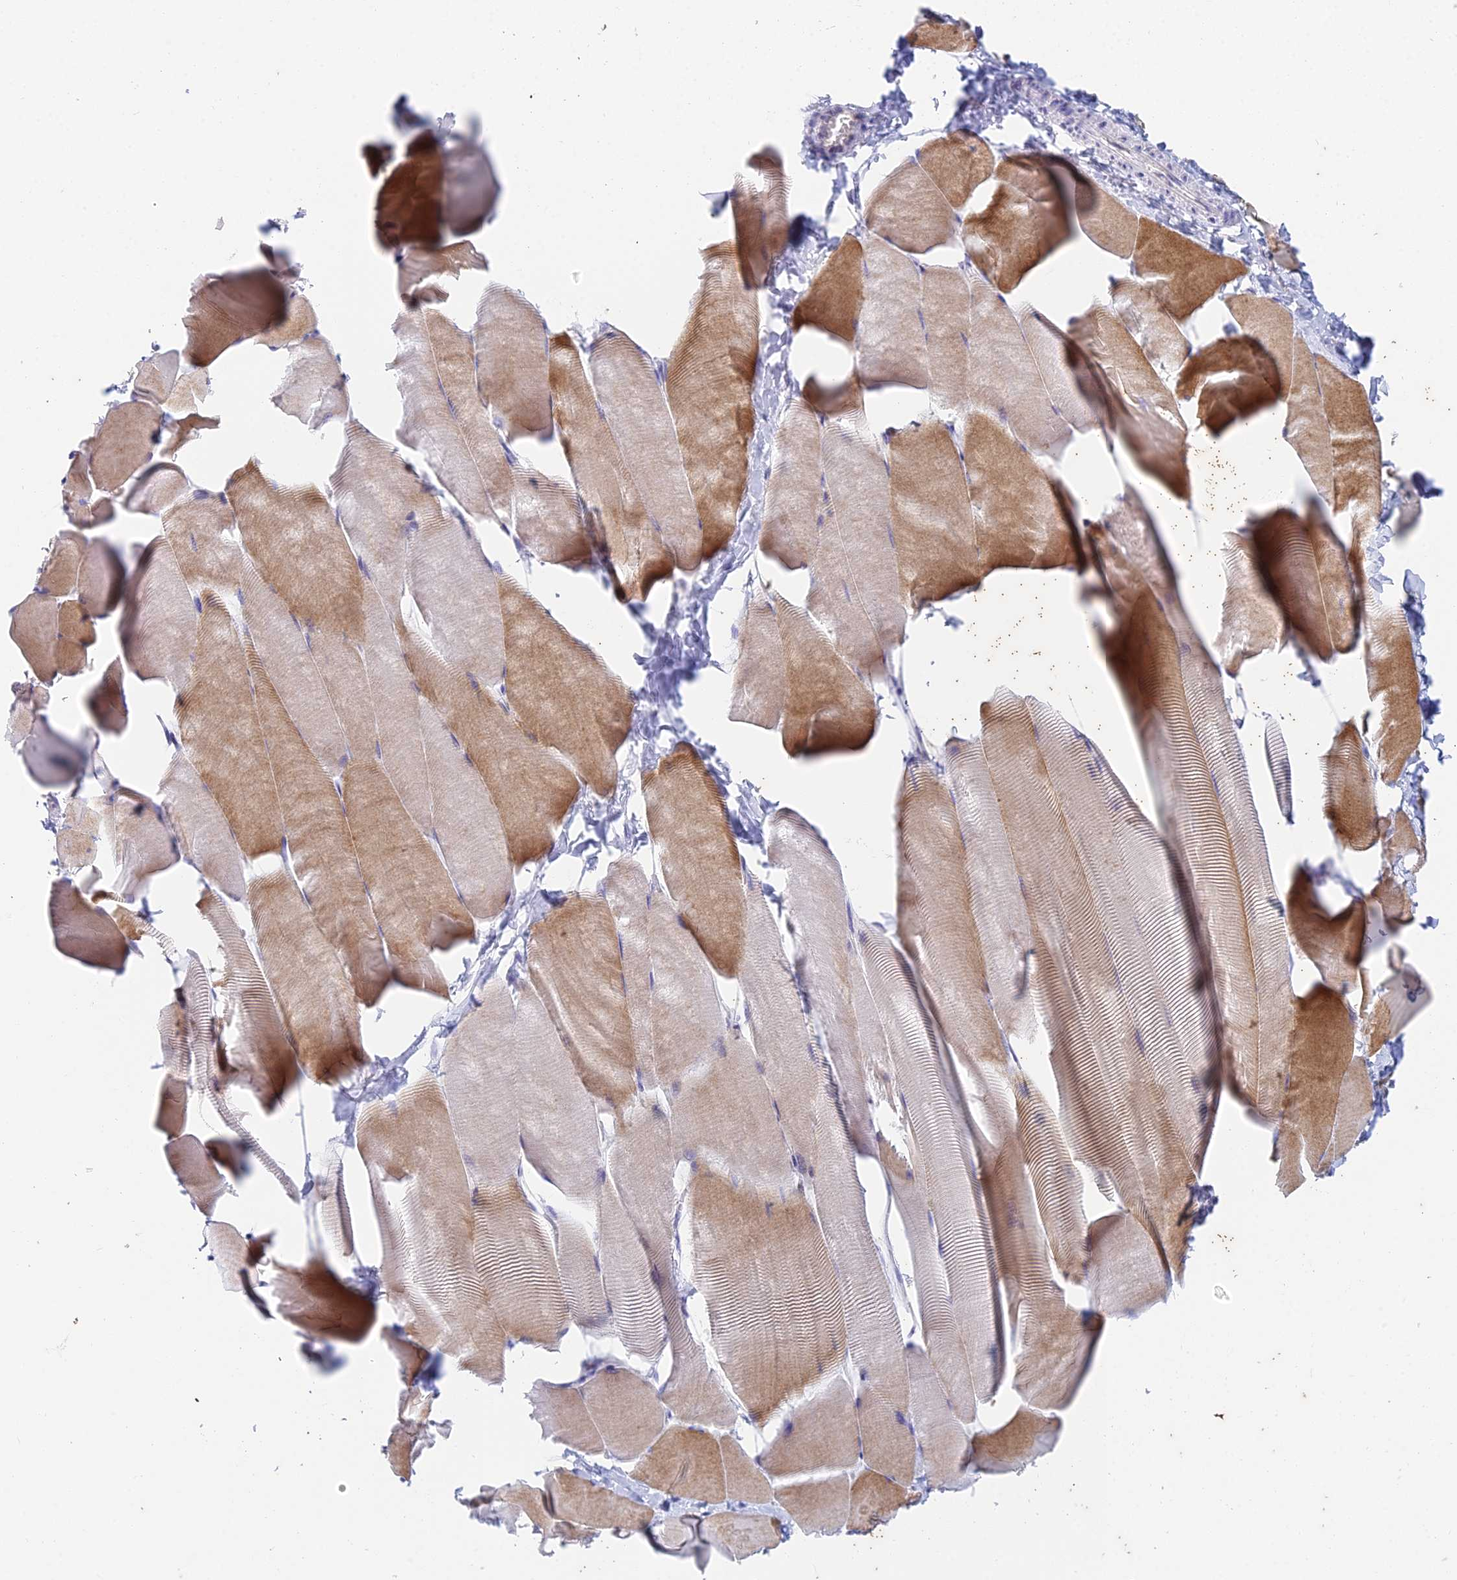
{"staining": {"intensity": "moderate", "quantity": ">75%", "location": "cytoplasmic/membranous"}, "tissue": "skeletal muscle", "cell_type": "Myocytes", "image_type": "normal", "snomed": [{"axis": "morphology", "description": "Normal tissue, NOS"}, {"axis": "topography", "description": "Skeletal muscle"}], "caption": "Myocytes show medium levels of moderate cytoplasmic/membranous staining in approximately >75% of cells in benign skeletal muscle. (DAB = brown stain, brightfield microscopy at high magnification).", "gene": "EEF2KMT", "patient": {"sex": "male", "age": 25}}